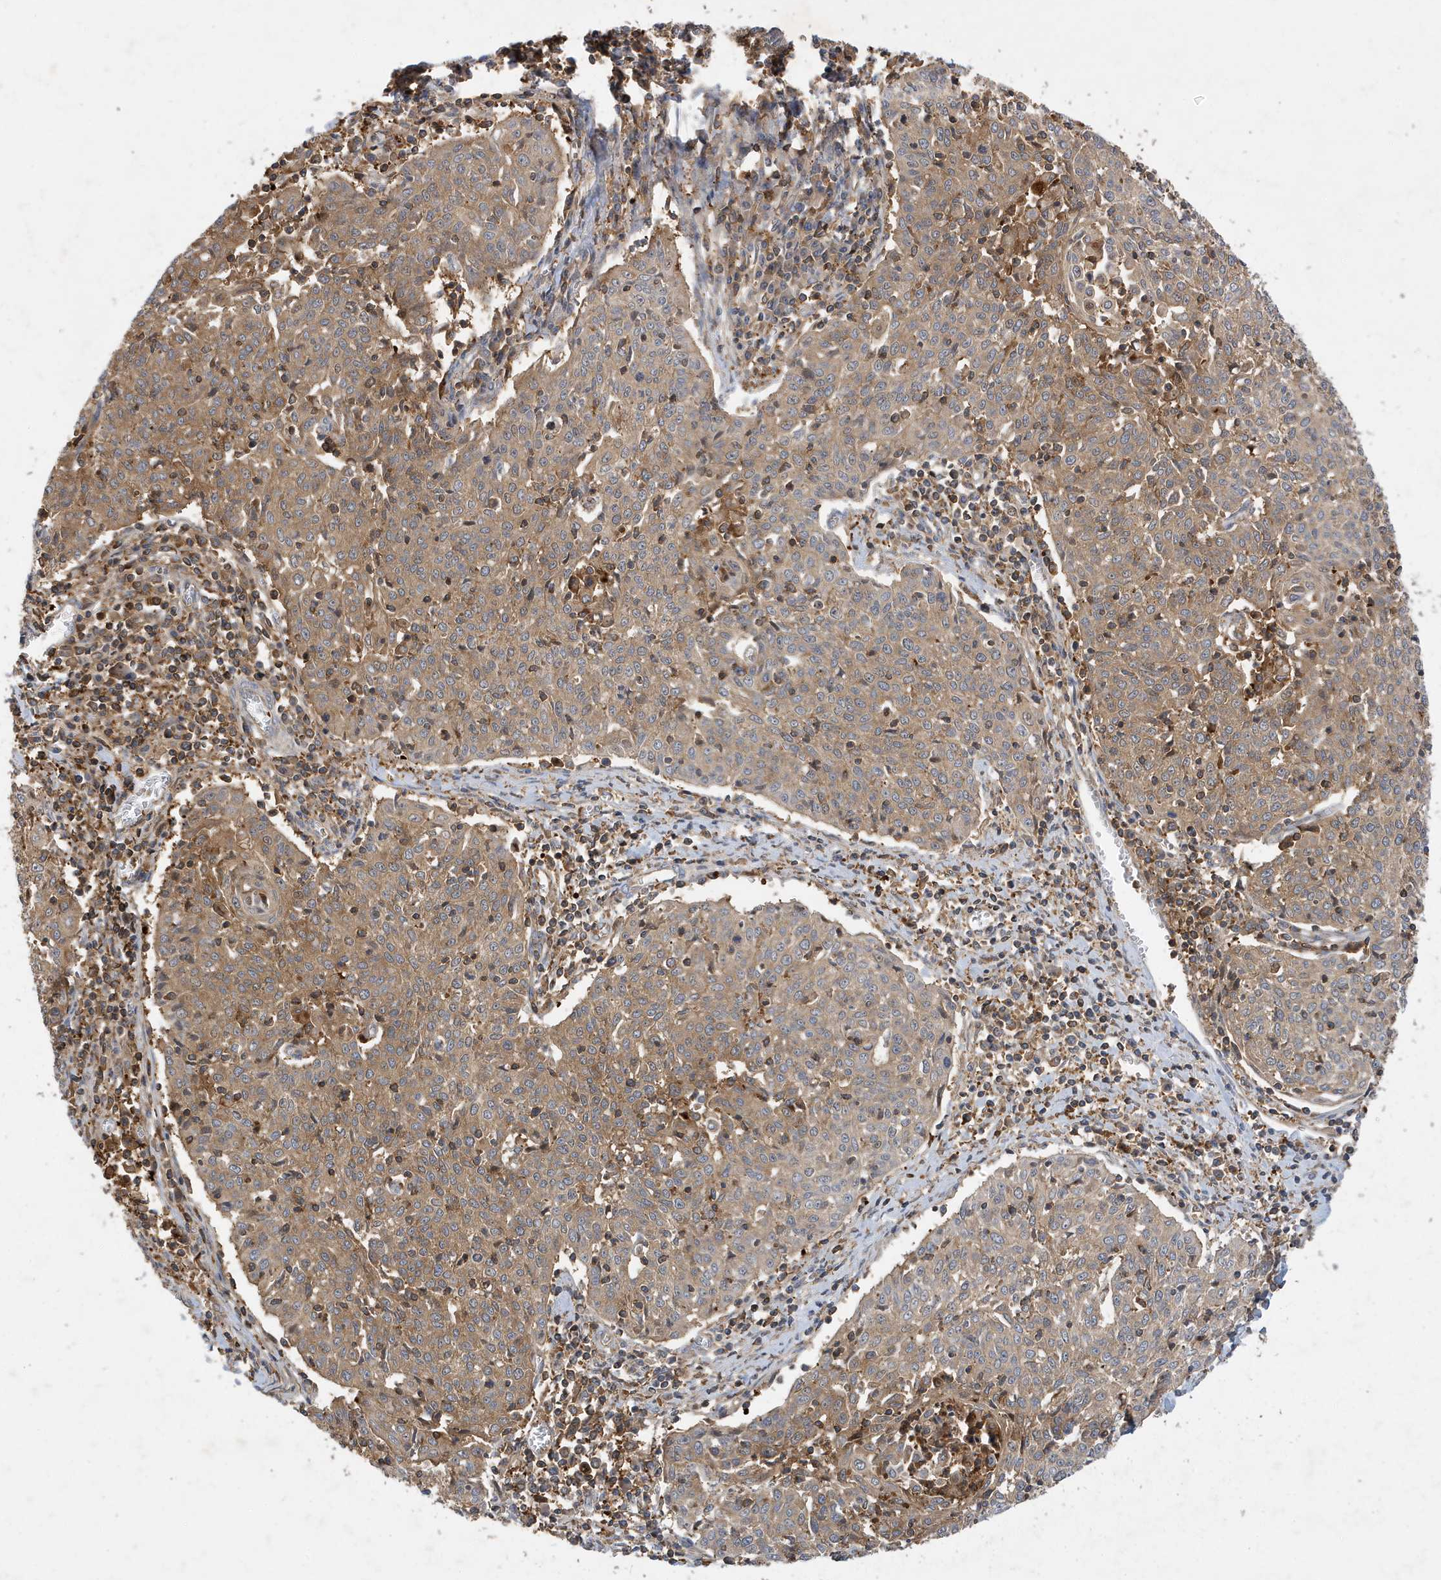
{"staining": {"intensity": "moderate", "quantity": ">75%", "location": "cytoplasmic/membranous"}, "tissue": "cervical cancer", "cell_type": "Tumor cells", "image_type": "cancer", "snomed": [{"axis": "morphology", "description": "Squamous cell carcinoma, NOS"}, {"axis": "topography", "description": "Cervix"}], "caption": "Squamous cell carcinoma (cervical) stained with DAB immunohistochemistry (IHC) shows medium levels of moderate cytoplasmic/membranous positivity in about >75% of tumor cells.", "gene": "LAPTM4A", "patient": {"sex": "female", "age": 48}}